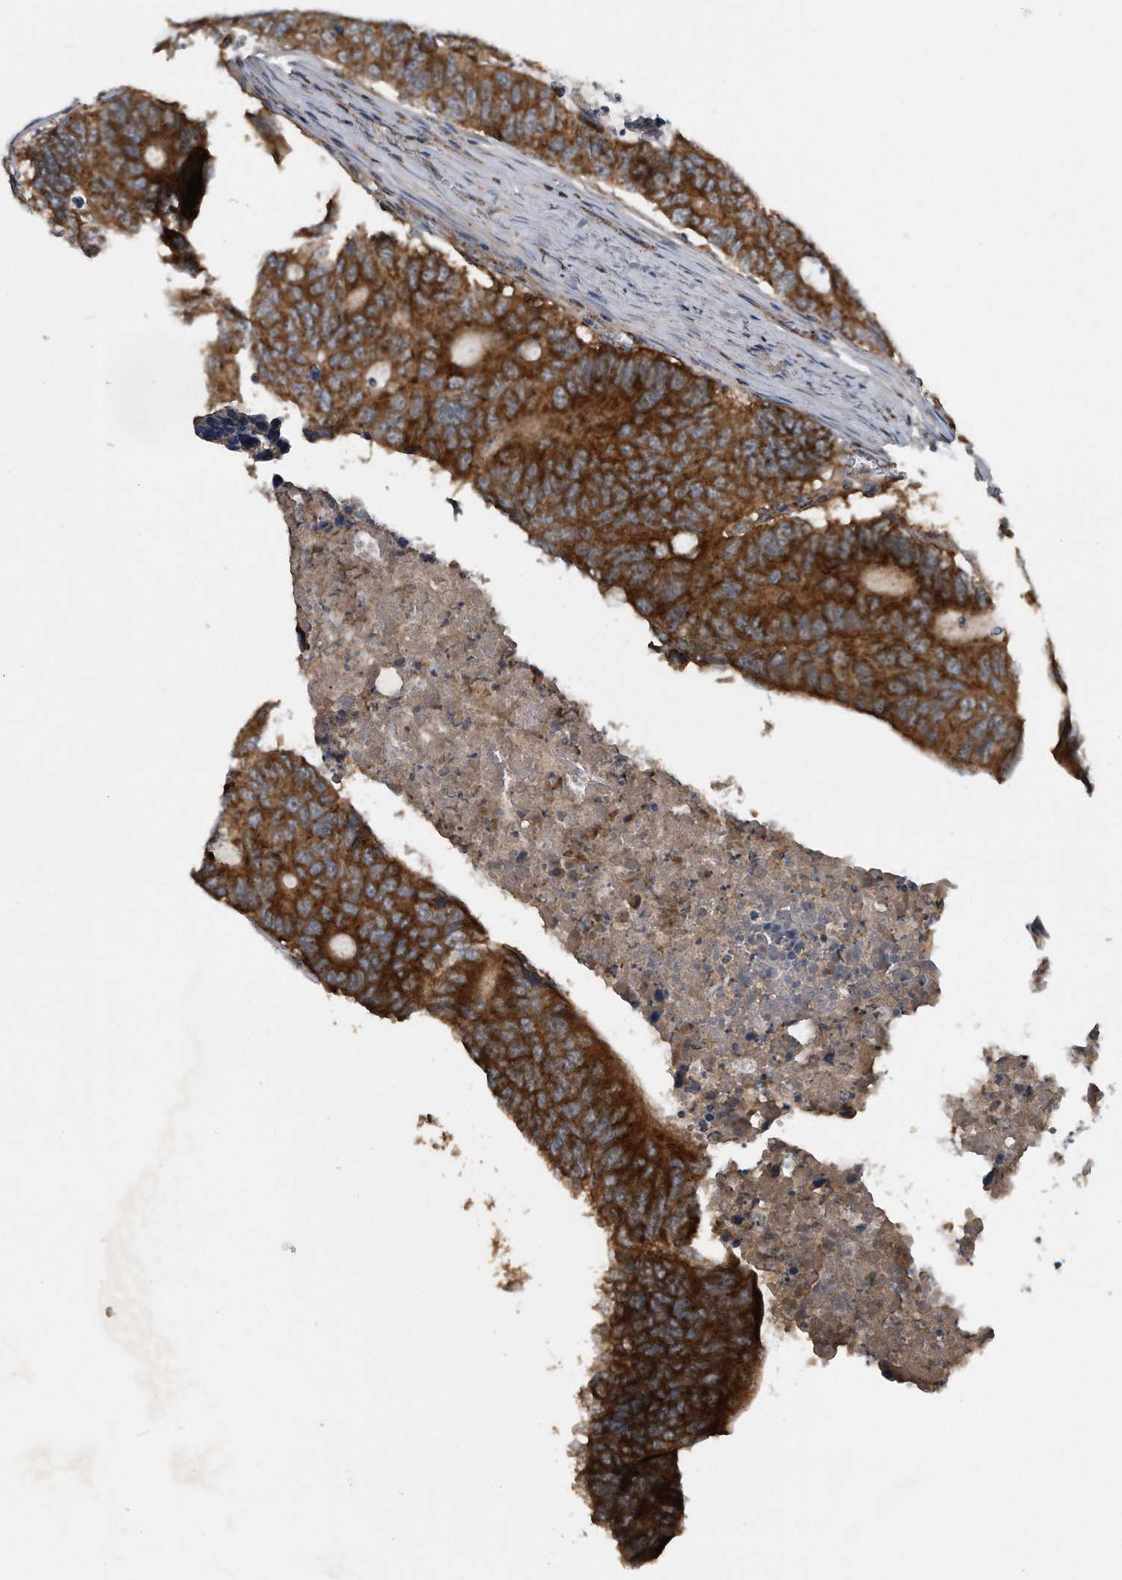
{"staining": {"intensity": "strong", "quantity": ">75%", "location": "cytoplasmic/membranous"}, "tissue": "colorectal cancer", "cell_type": "Tumor cells", "image_type": "cancer", "snomed": [{"axis": "morphology", "description": "Adenocarcinoma, NOS"}, {"axis": "topography", "description": "Colon"}], "caption": "Colorectal cancer stained with a brown dye displays strong cytoplasmic/membranous positive staining in approximately >75% of tumor cells.", "gene": "ALPK2", "patient": {"sex": "male", "age": 87}}